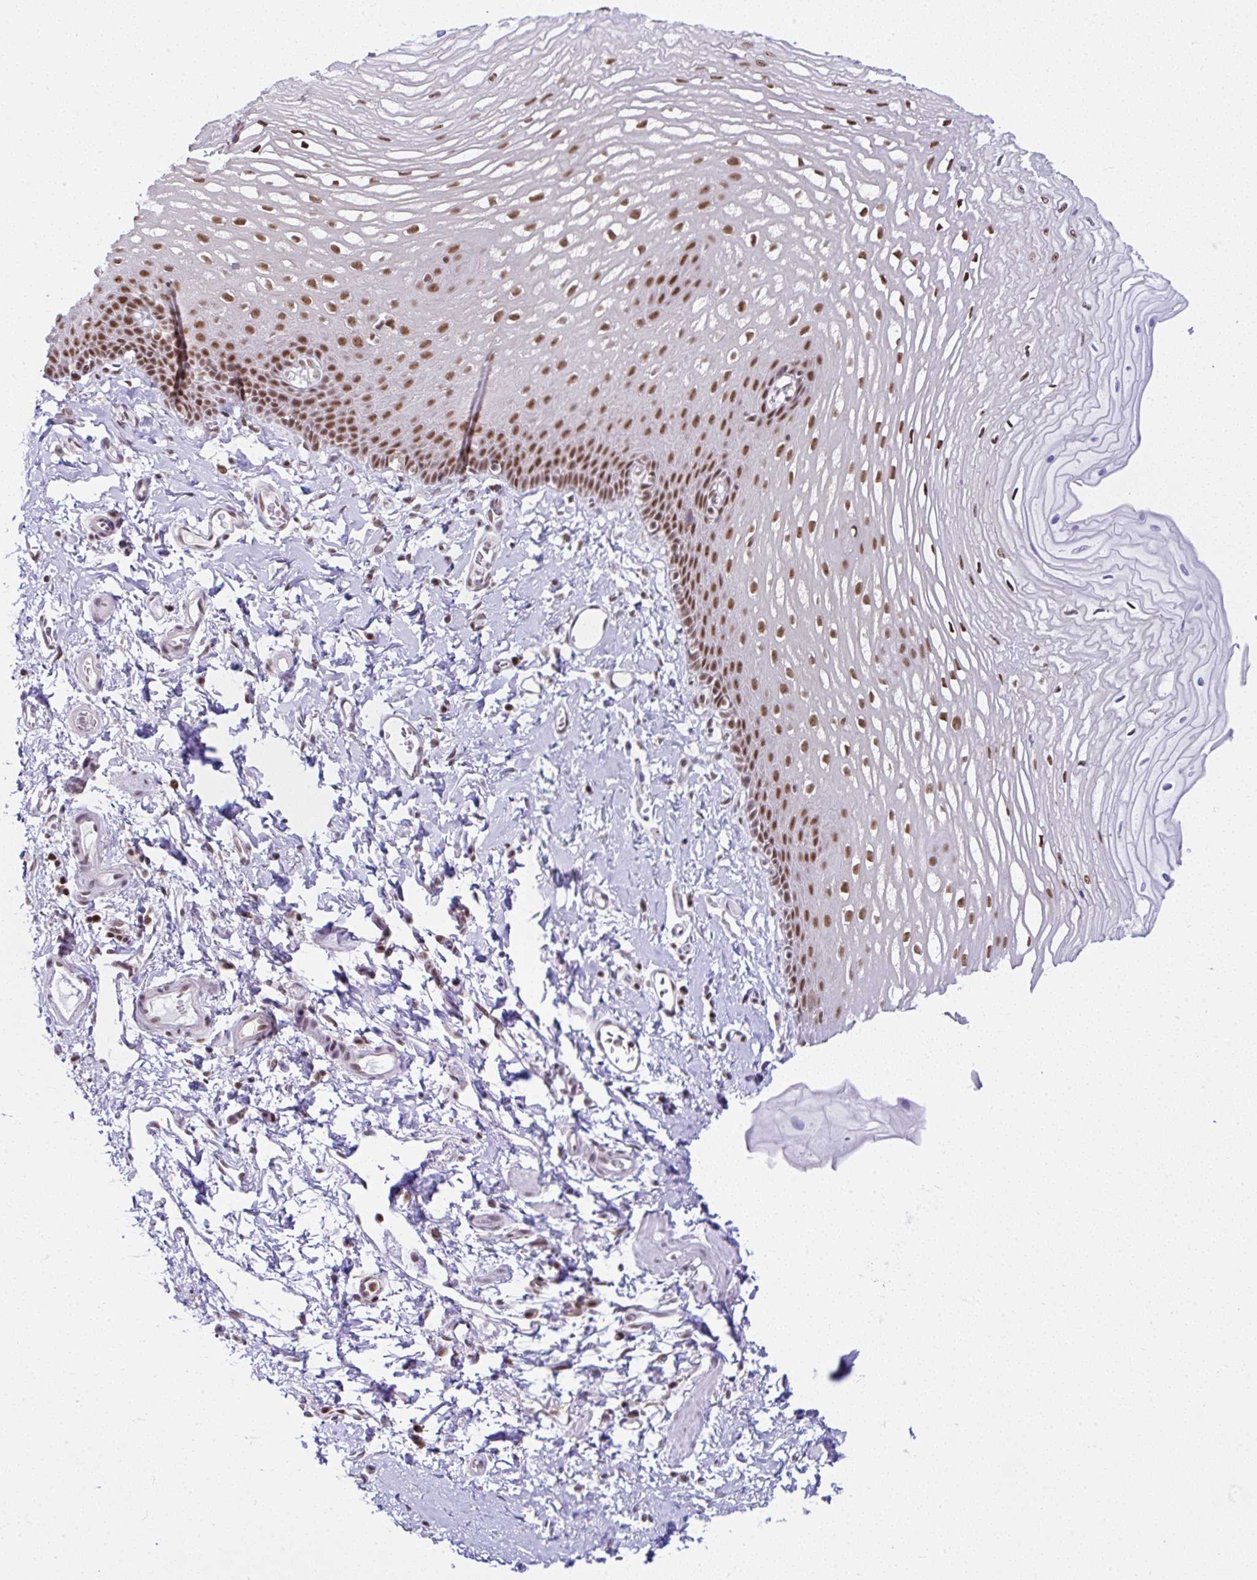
{"staining": {"intensity": "moderate", "quantity": ">75%", "location": "nuclear"}, "tissue": "esophagus", "cell_type": "Squamous epithelial cells", "image_type": "normal", "snomed": [{"axis": "morphology", "description": "Normal tissue, NOS"}, {"axis": "topography", "description": "Esophagus"}], "caption": "Protein staining by immunohistochemistry shows moderate nuclear positivity in about >75% of squamous epithelial cells in unremarkable esophagus. (Brightfield microscopy of DAB IHC at high magnification).", "gene": "PTPN2", "patient": {"sex": "male", "age": 70}}